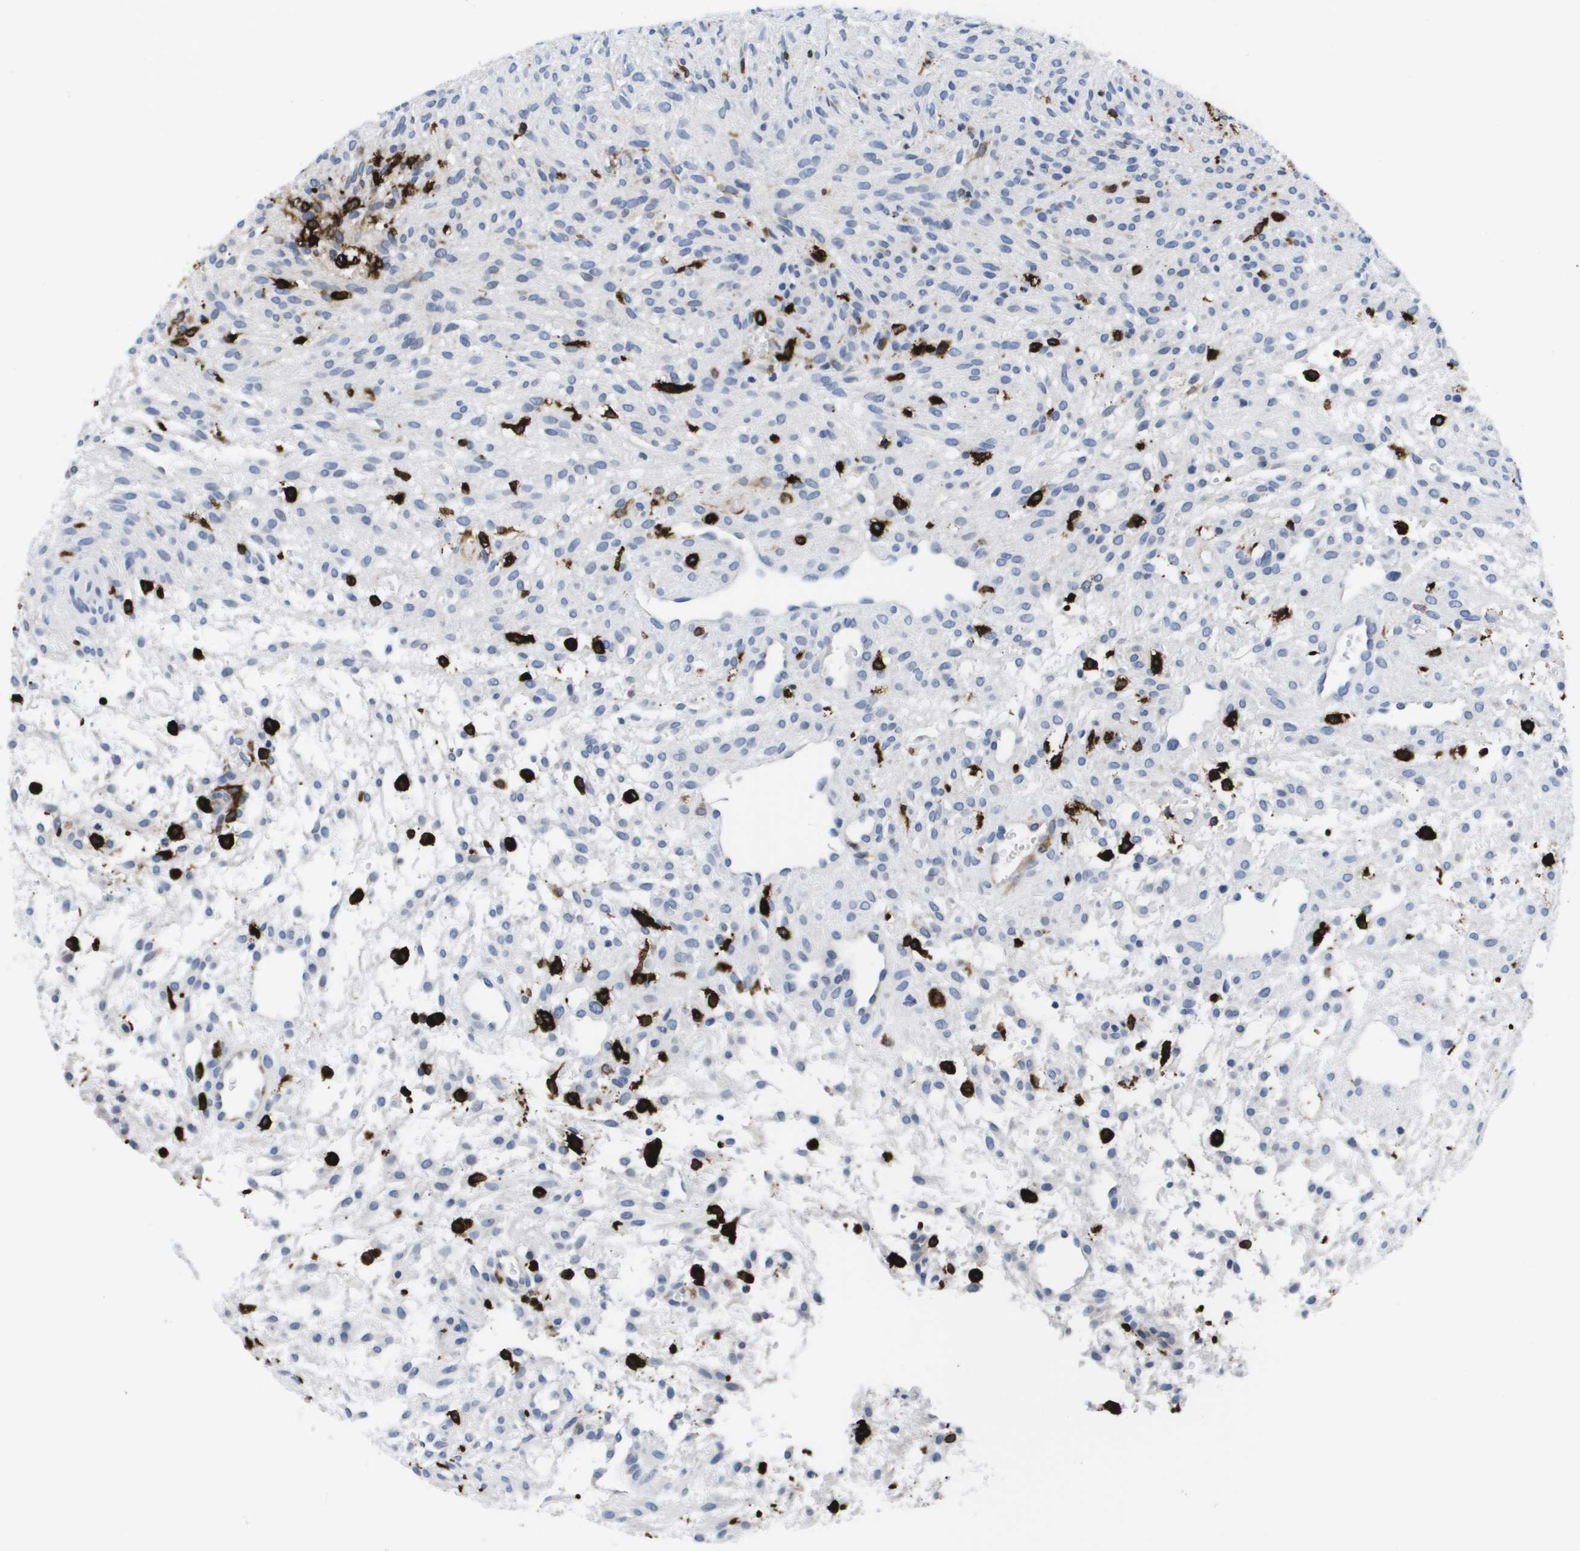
{"staining": {"intensity": "weak", "quantity": "<25%", "location": "cytoplasmic/membranous"}, "tissue": "ovary", "cell_type": "Ovarian stroma cells", "image_type": "normal", "snomed": [{"axis": "morphology", "description": "Normal tissue, NOS"}, {"axis": "morphology", "description": "Cyst, NOS"}, {"axis": "topography", "description": "Ovary"}], "caption": "IHC of unremarkable human ovary displays no staining in ovarian stroma cells. (DAB immunohistochemistry visualized using brightfield microscopy, high magnification).", "gene": "HMOX1", "patient": {"sex": "female", "age": 18}}